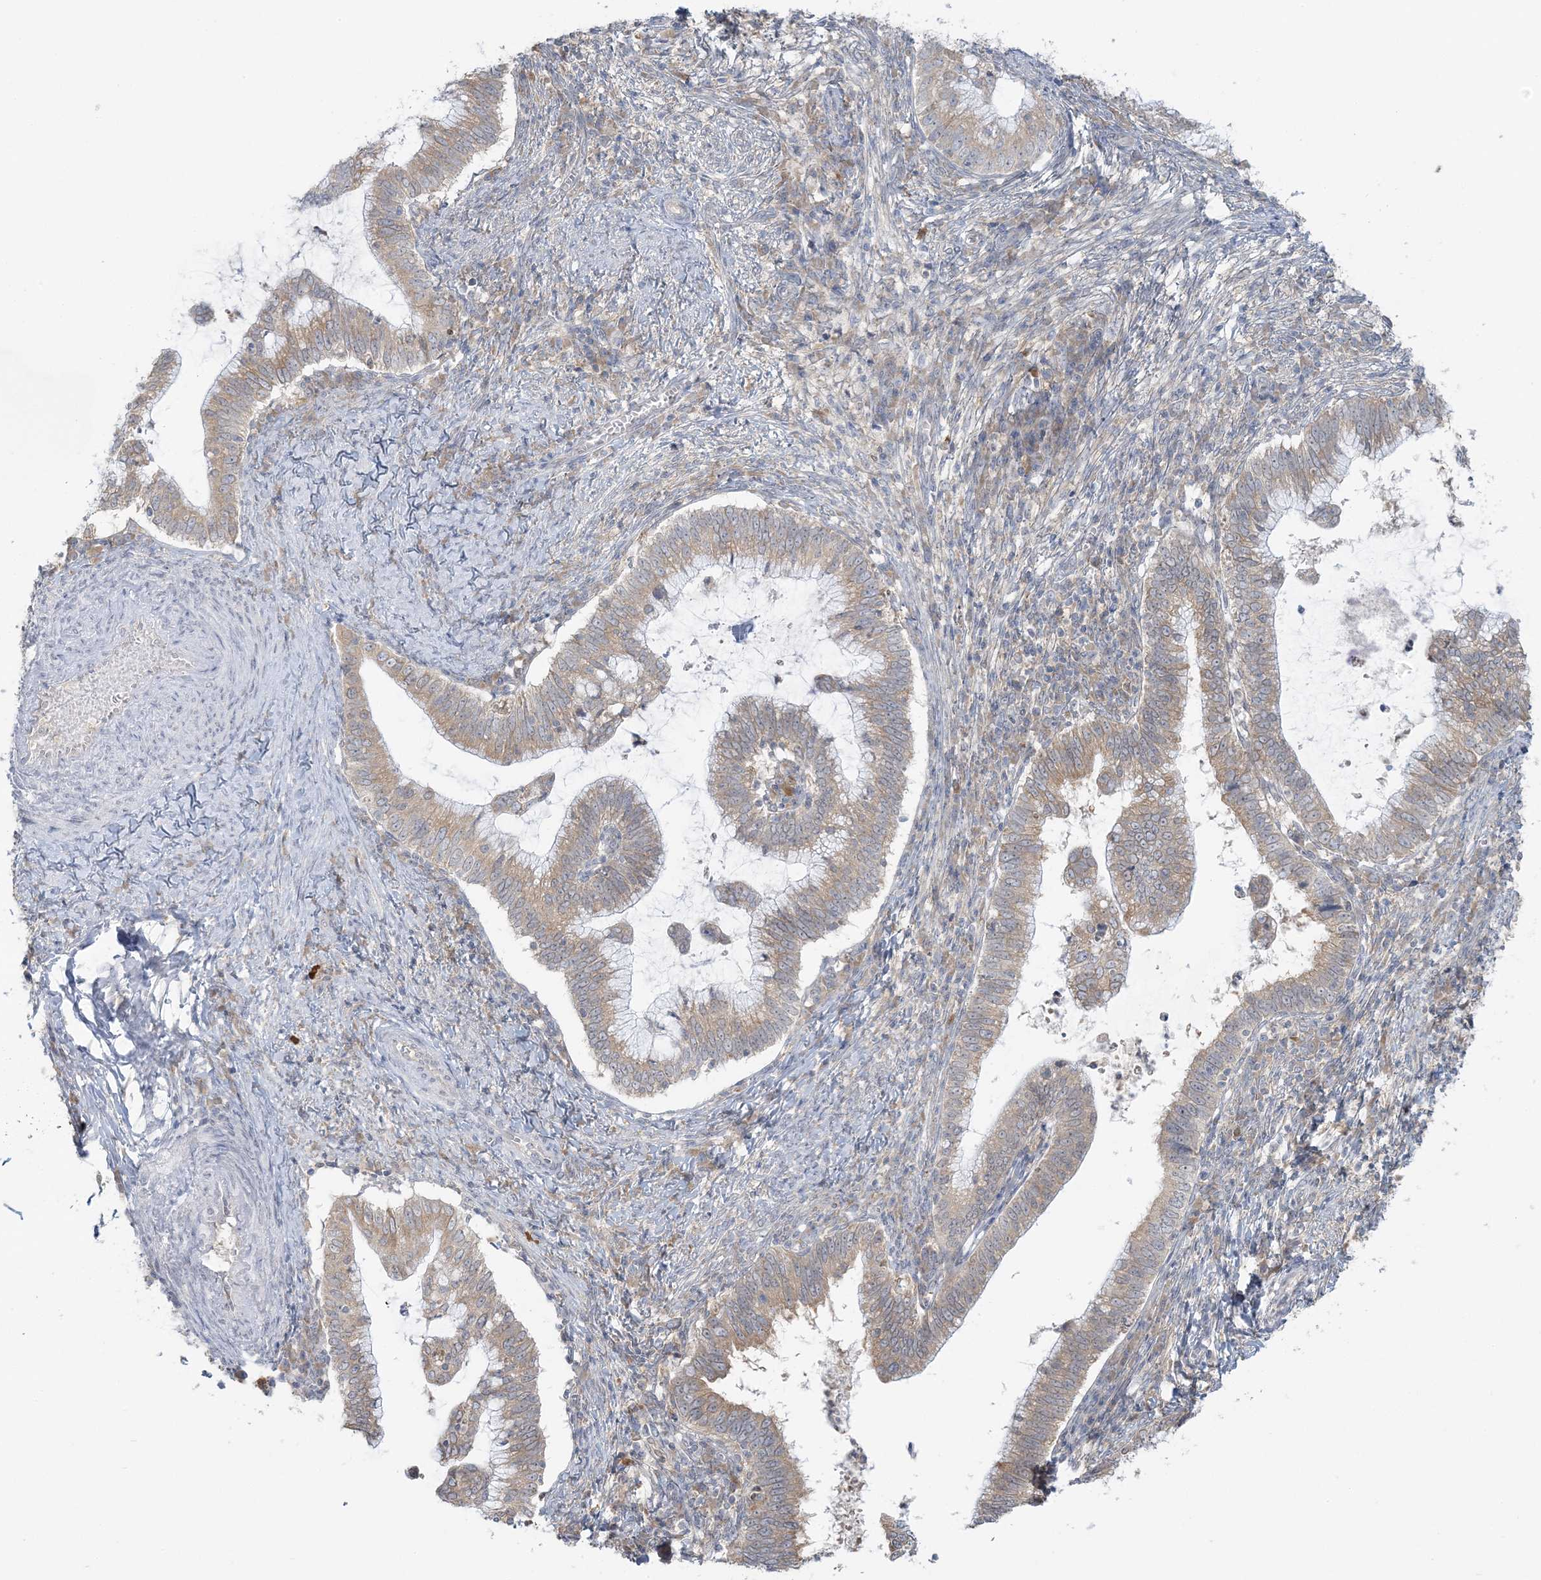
{"staining": {"intensity": "moderate", "quantity": ">75%", "location": "cytoplasmic/membranous"}, "tissue": "cervical cancer", "cell_type": "Tumor cells", "image_type": "cancer", "snomed": [{"axis": "morphology", "description": "Adenocarcinoma, NOS"}, {"axis": "topography", "description": "Cervix"}], "caption": "A micrograph of human cervical cancer (adenocarcinoma) stained for a protein exhibits moderate cytoplasmic/membranous brown staining in tumor cells.", "gene": "EEFSEC", "patient": {"sex": "female", "age": 36}}